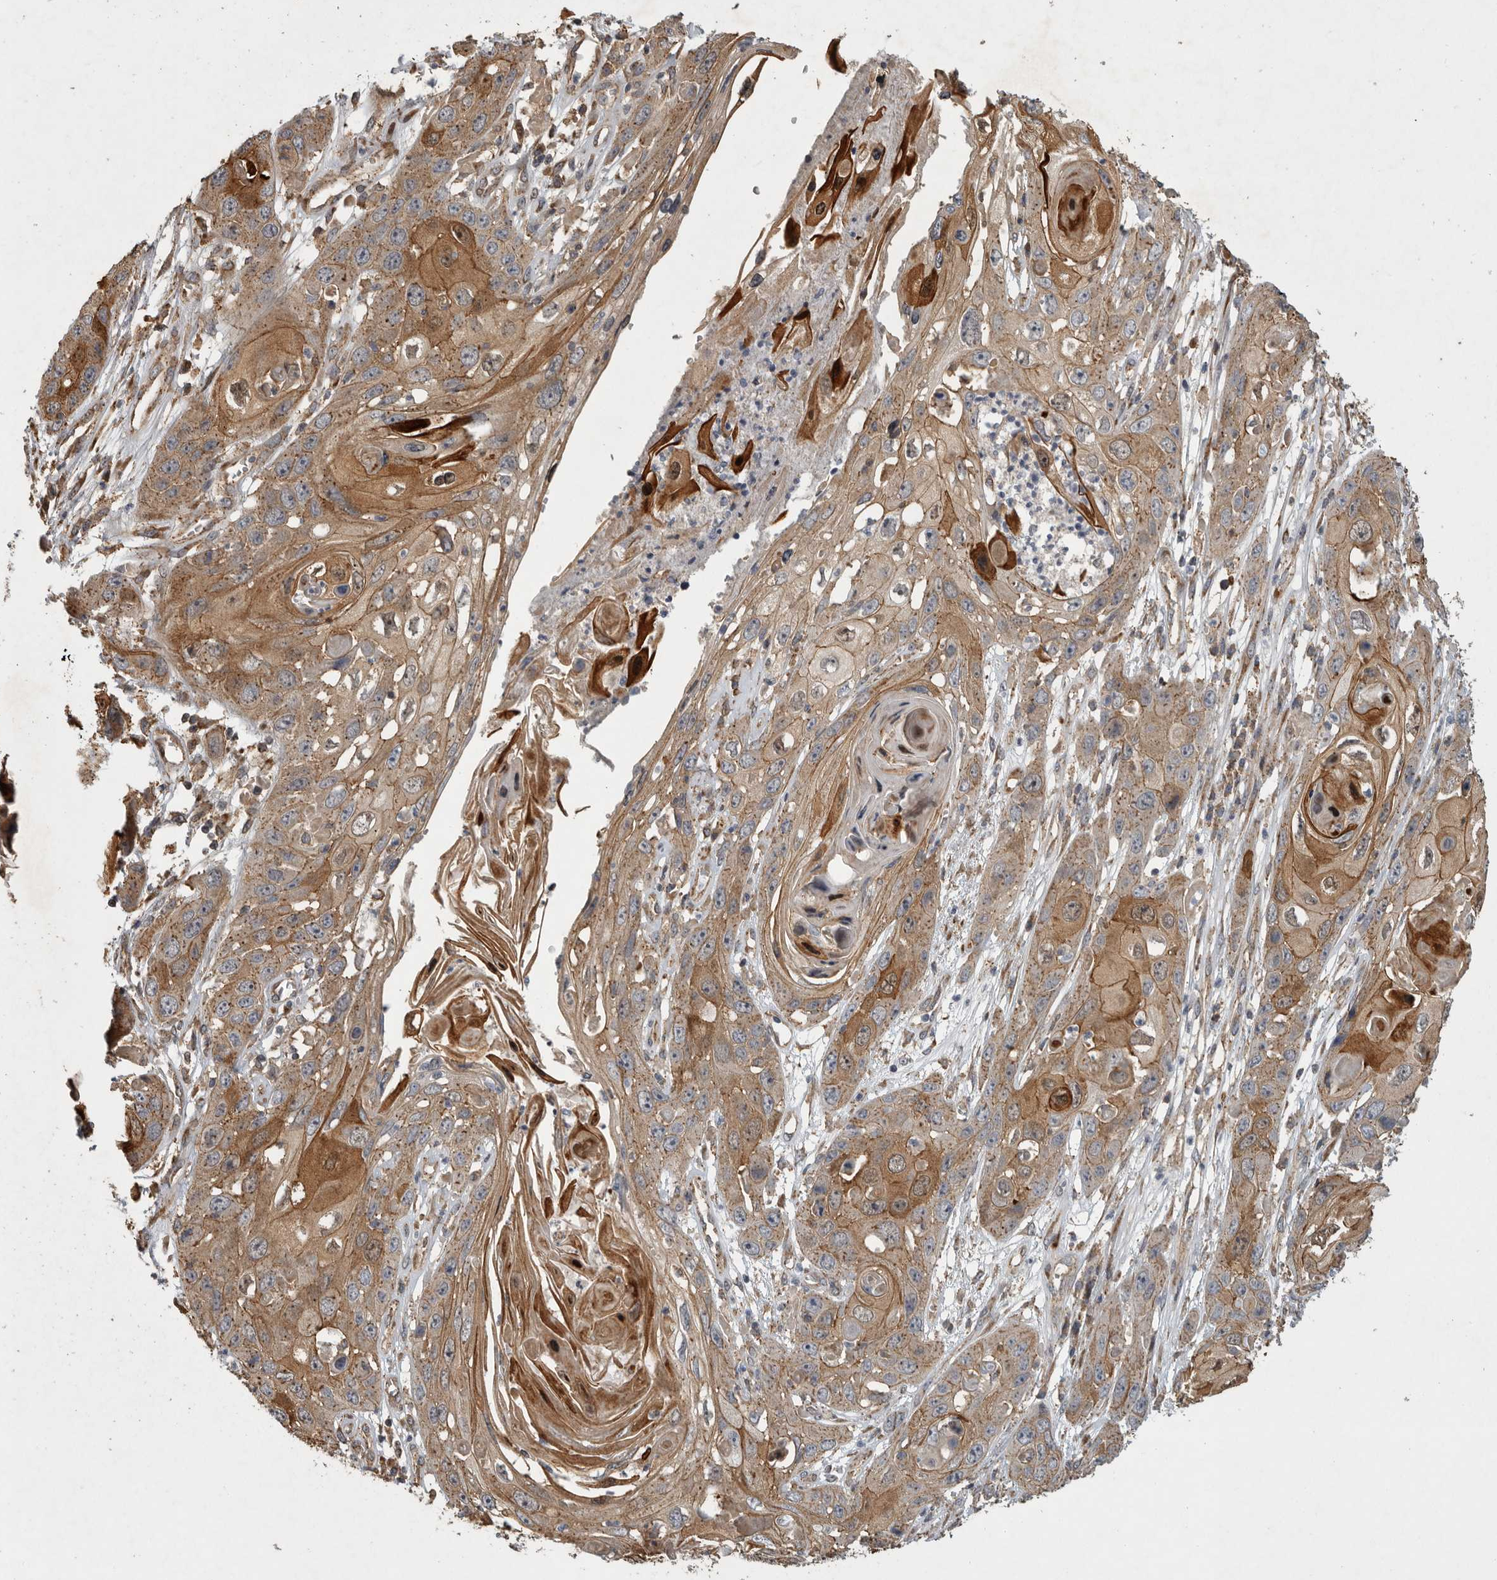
{"staining": {"intensity": "moderate", "quantity": ">75%", "location": "cytoplasmic/membranous"}, "tissue": "skin cancer", "cell_type": "Tumor cells", "image_type": "cancer", "snomed": [{"axis": "morphology", "description": "Squamous cell carcinoma, NOS"}, {"axis": "topography", "description": "Skin"}], "caption": "IHC staining of skin cancer, which shows medium levels of moderate cytoplasmic/membranous expression in about >75% of tumor cells indicating moderate cytoplasmic/membranous protein staining. The staining was performed using DAB (3,3'-diaminobenzidine) (brown) for protein detection and nuclei were counterstained in hematoxylin (blue).", "gene": "MPDZ", "patient": {"sex": "male", "age": 55}}